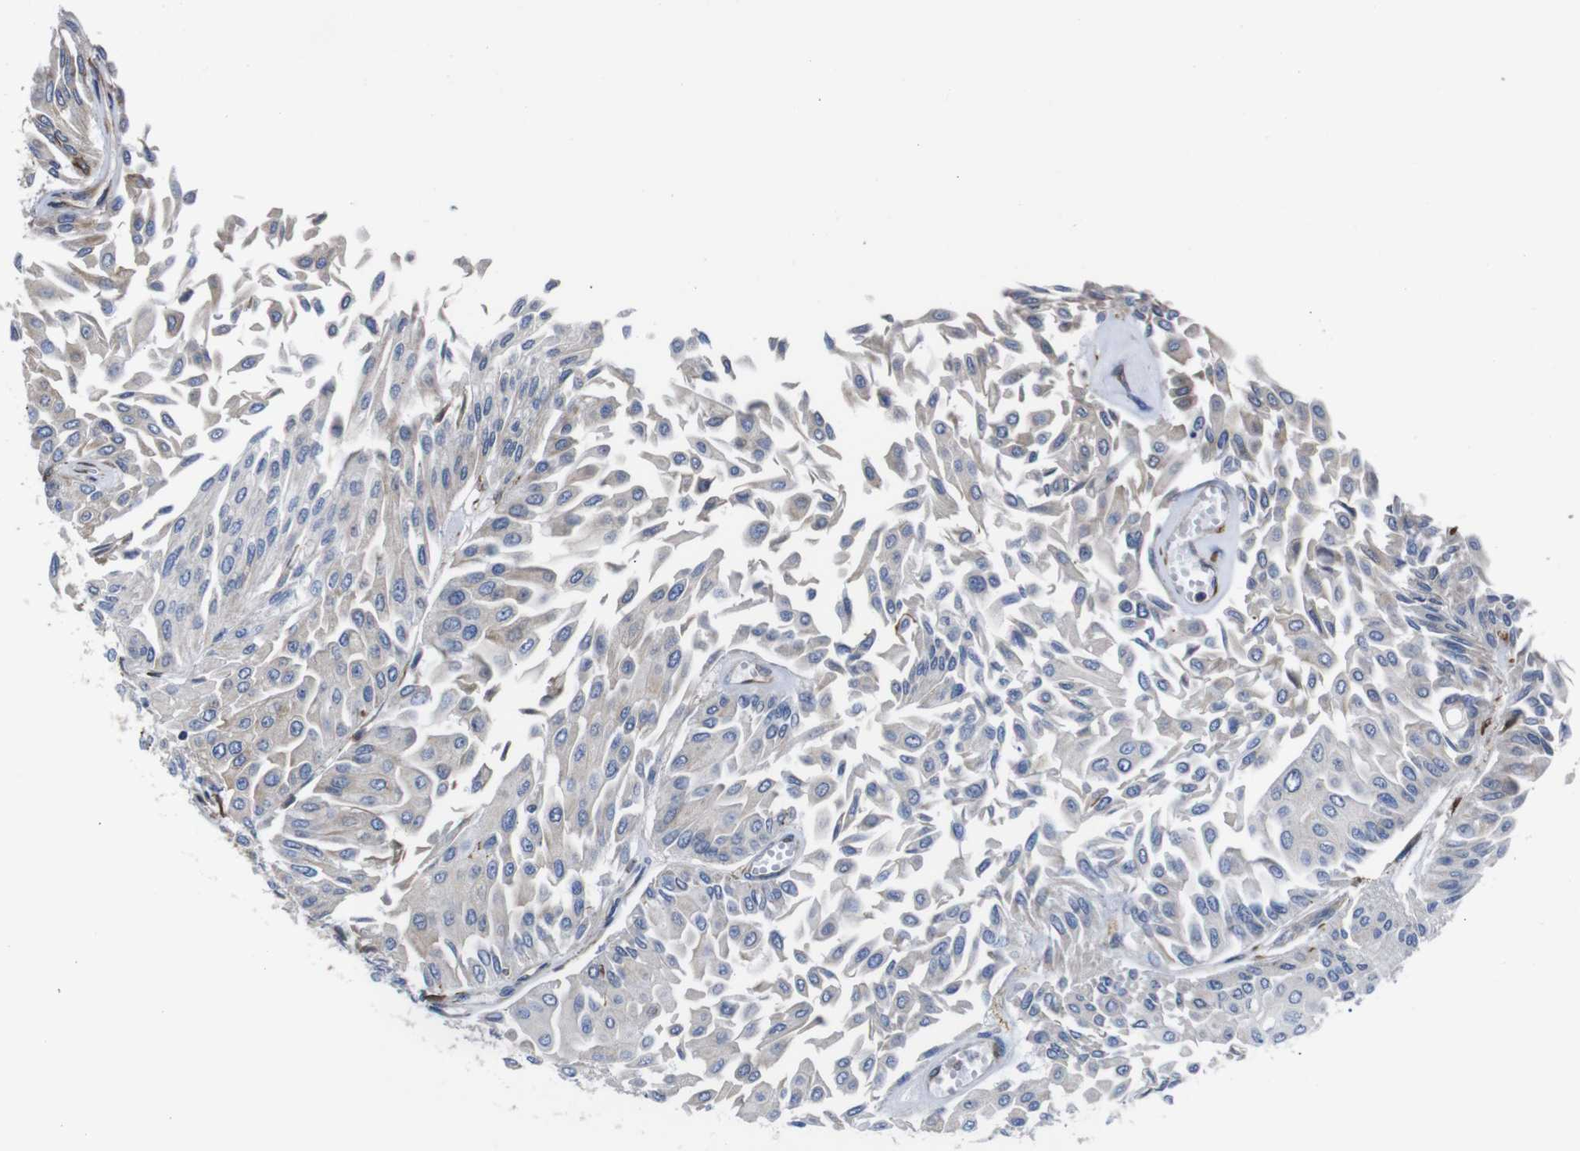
{"staining": {"intensity": "negative", "quantity": "none", "location": "none"}, "tissue": "urothelial cancer", "cell_type": "Tumor cells", "image_type": "cancer", "snomed": [{"axis": "morphology", "description": "Urothelial carcinoma, Low grade"}, {"axis": "topography", "description": "Urinary bladder"}], "caption": "High power microscopy photomicrograph of an immunohistochemistry photomicrograph of urothelial cancer, revealing no significant positivity in tumor cells. The staining is performed using DAB brown chromogen with nuclei counter-stained in using hematoxylin.", "gene": "PPIB", "patient": {"sex": "male", "age": 67}}